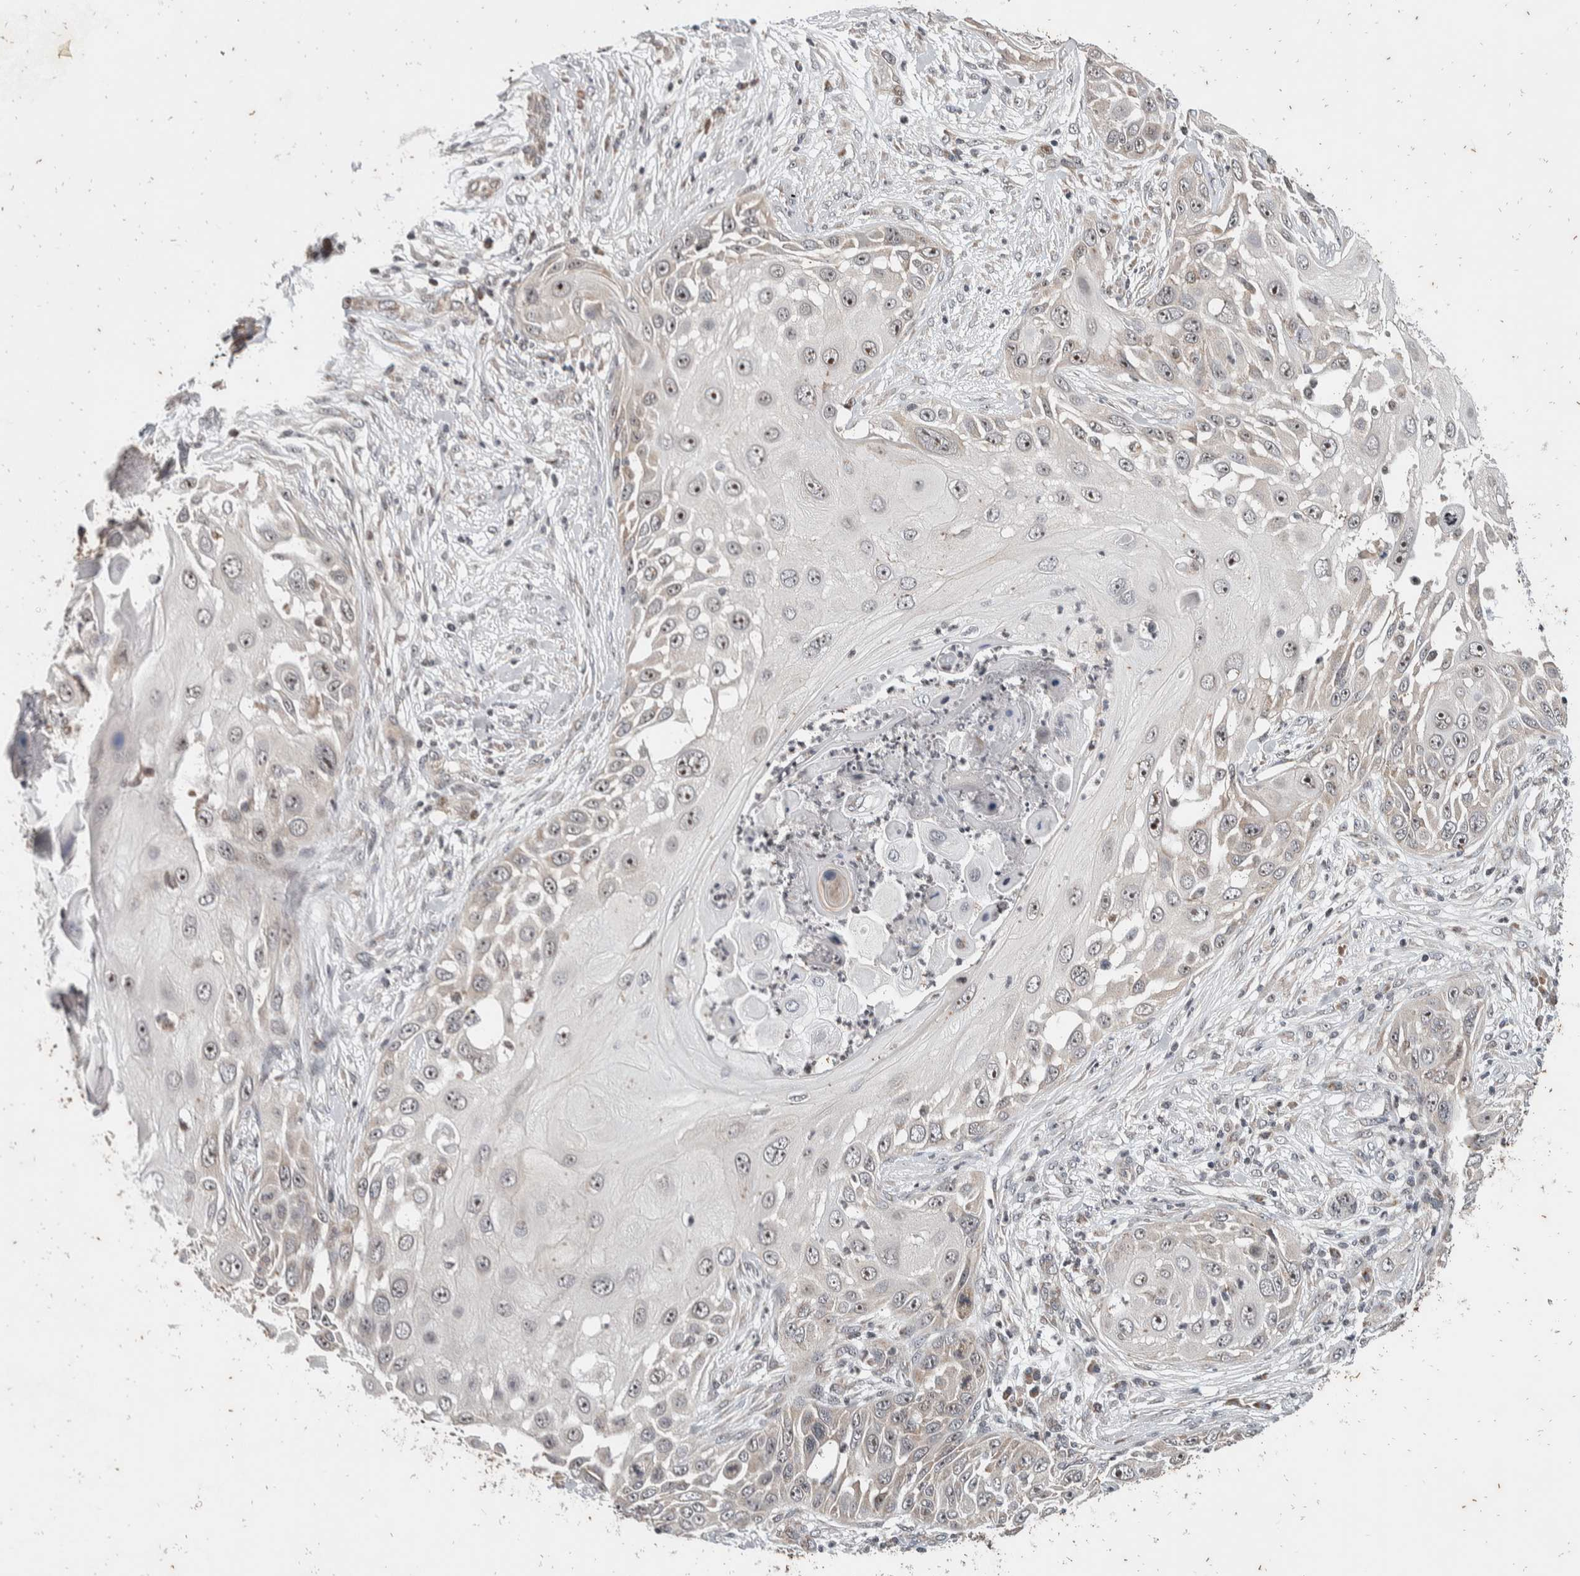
{"staining": {"intensity": "moderate", "quantity": ">75%", "location": "nuclear"}, "tissue": "skin cancer", "cell_type": "Tumor cells", "image_type": "cancer", "snomed": [{"axis": "morphology", "description": "Squamous cell carcinoma, NOS"}, {"axis": "topography", "description": "Skin"}], "caption": "Skin squamous cell carcinoma stained with a protein marker exhibits moderate staining in tumor cells.", "gene": "ATXN7L1", "patient": {"sex": "female", "age": 44}}